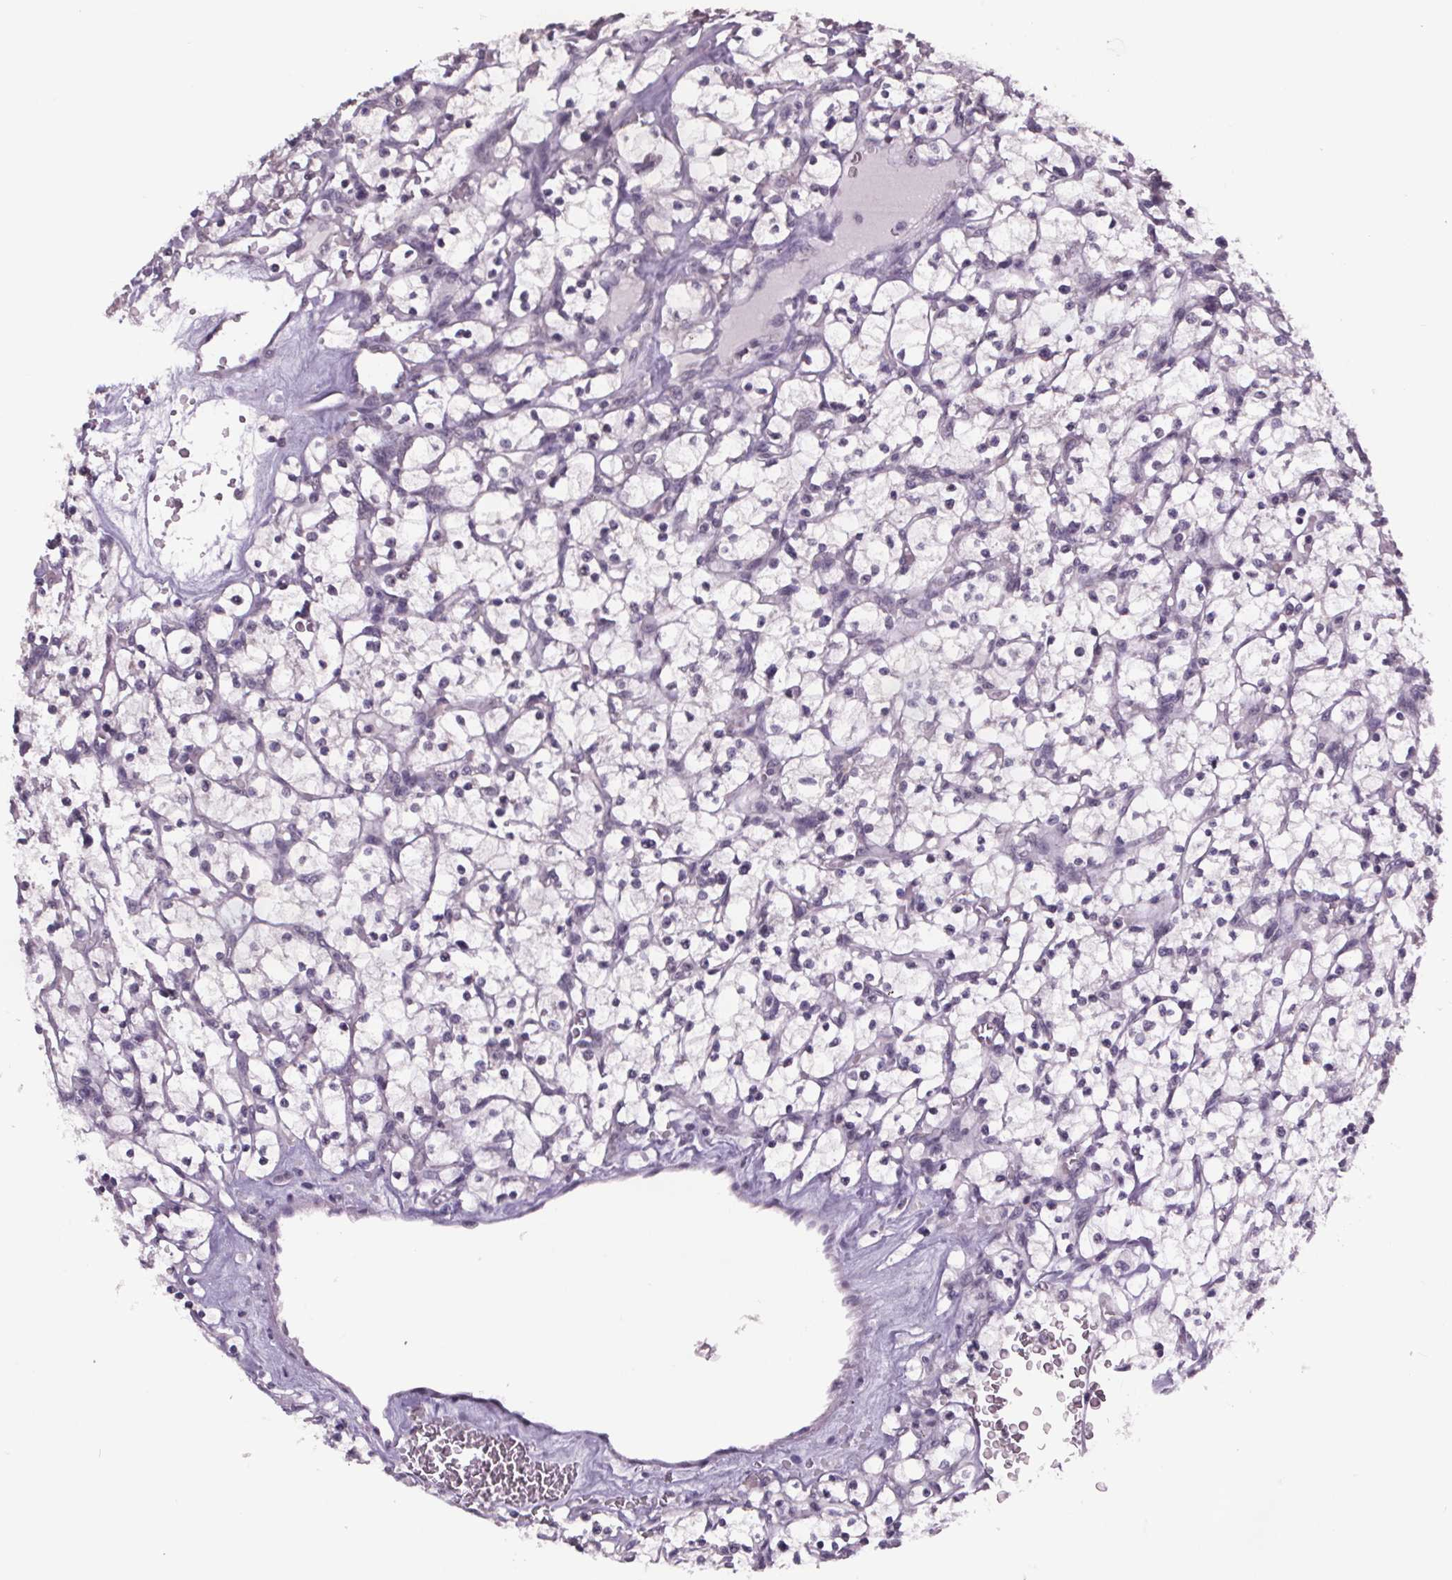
{"staining": {"intensity": "negative", "quantity": "none", "location": "none"}, "tissue": "renal cancer", "cell_type": "Tumor cells", "image_type": "cancer", "snomed": [{"axis": "morphology", "description": "Adenocarcinoma, NOS"}, {"axis": "topography", "description": "Kidney"}], "caption": "Tumor cells show no significant positivity in adenocarcinoma (renal).", "gene": "NKX6-1", "patient": {"sex": "female", "age": 64}}